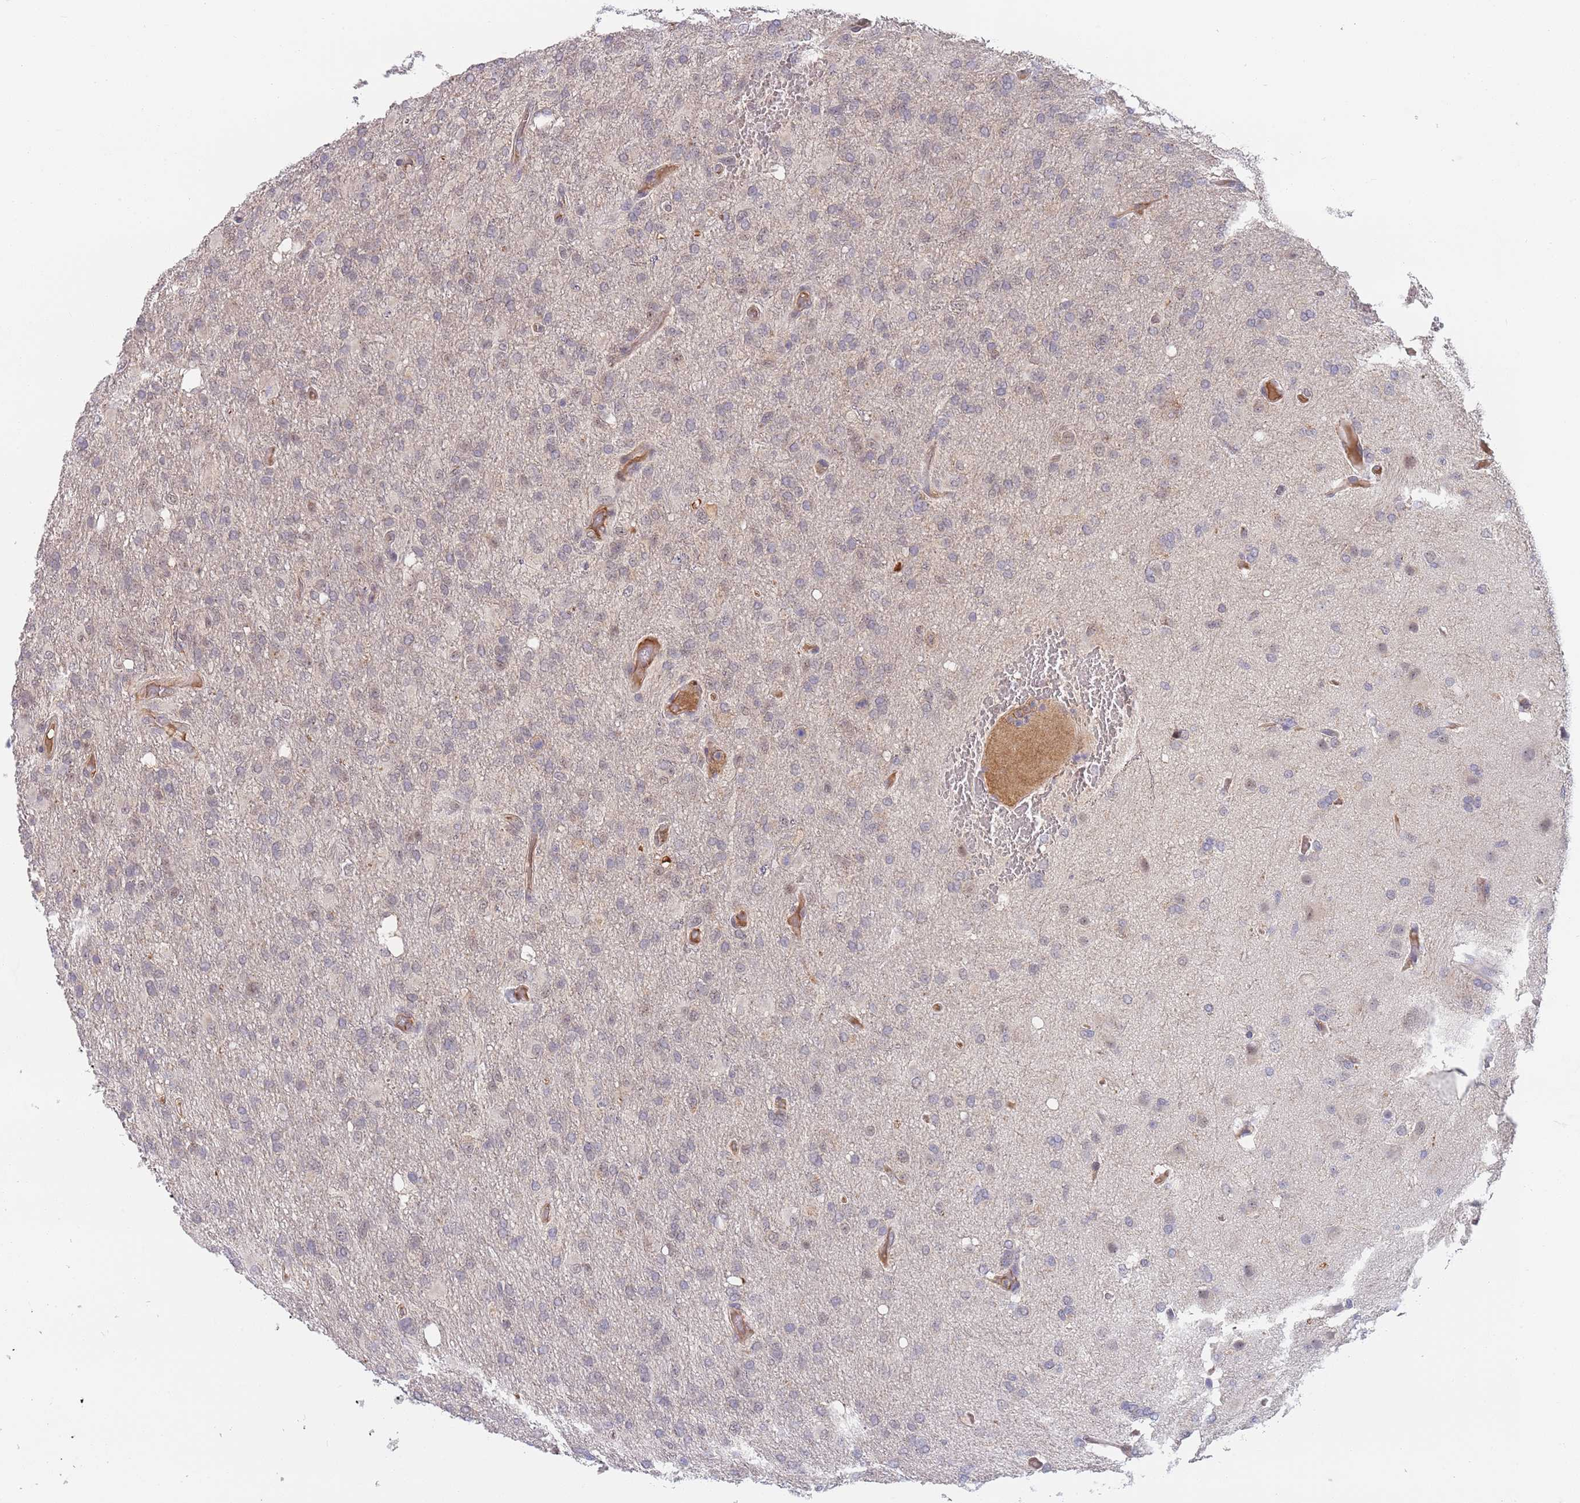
{"staining": {"intensity": "negative", "quantity": "none", "location": "none"}, "tissue": "glioma", "cell_type": "Tumor cells", "image_type": "cancer", "snomed": [{"axis": "morphology", "description": "Glioma, malignant, High grade"}, {"axis": "topography", "description": "Brain"}], "caption": "Tumor cells are negative for protein expression in human malignant glioma (high-grade).", "gene": "B4GALT4", "patient": {"sex": "female", "age": 74}}